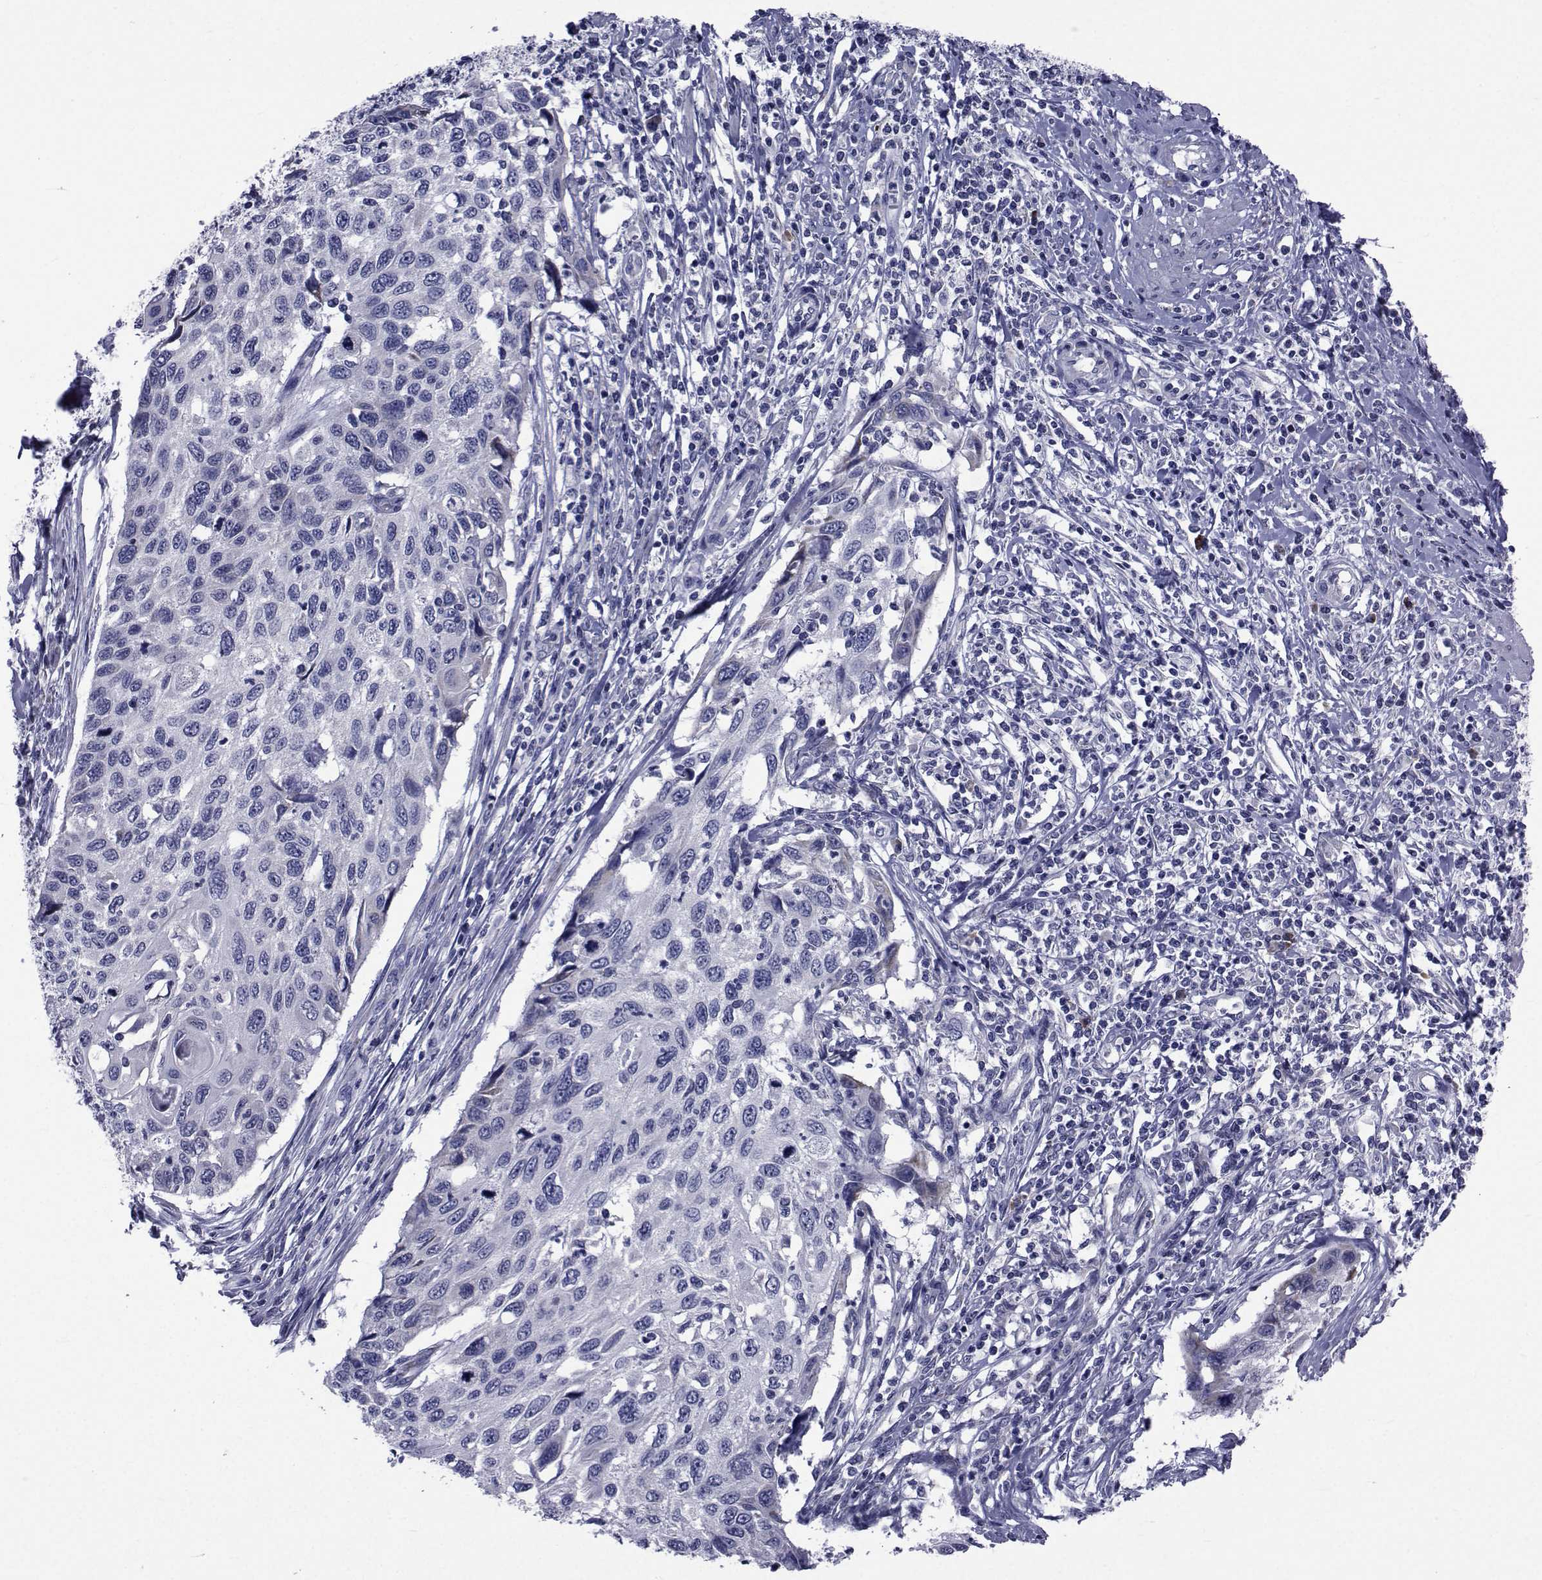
{"staining": {"intensity": "negative", "quantity": "none", "location": "none"}, "tissue": "cervical cancer", "cell_type": "Tumor cells", "image_type": "cancer", "snomed": [{"axis": "morphology", "description": "Squamous cell carcinoma, NOS"}, {"axis": "topography", "description": "Cervix"}], "caption": "This micrograph is of cervical squamous cell carcinoma stained with IHC to label a protein in brown with the nuclei are counter-stained blue. There is no staining in tumor cells.", "gene": "ROPN1", "patient": {"sex": "female", "age": 70}}